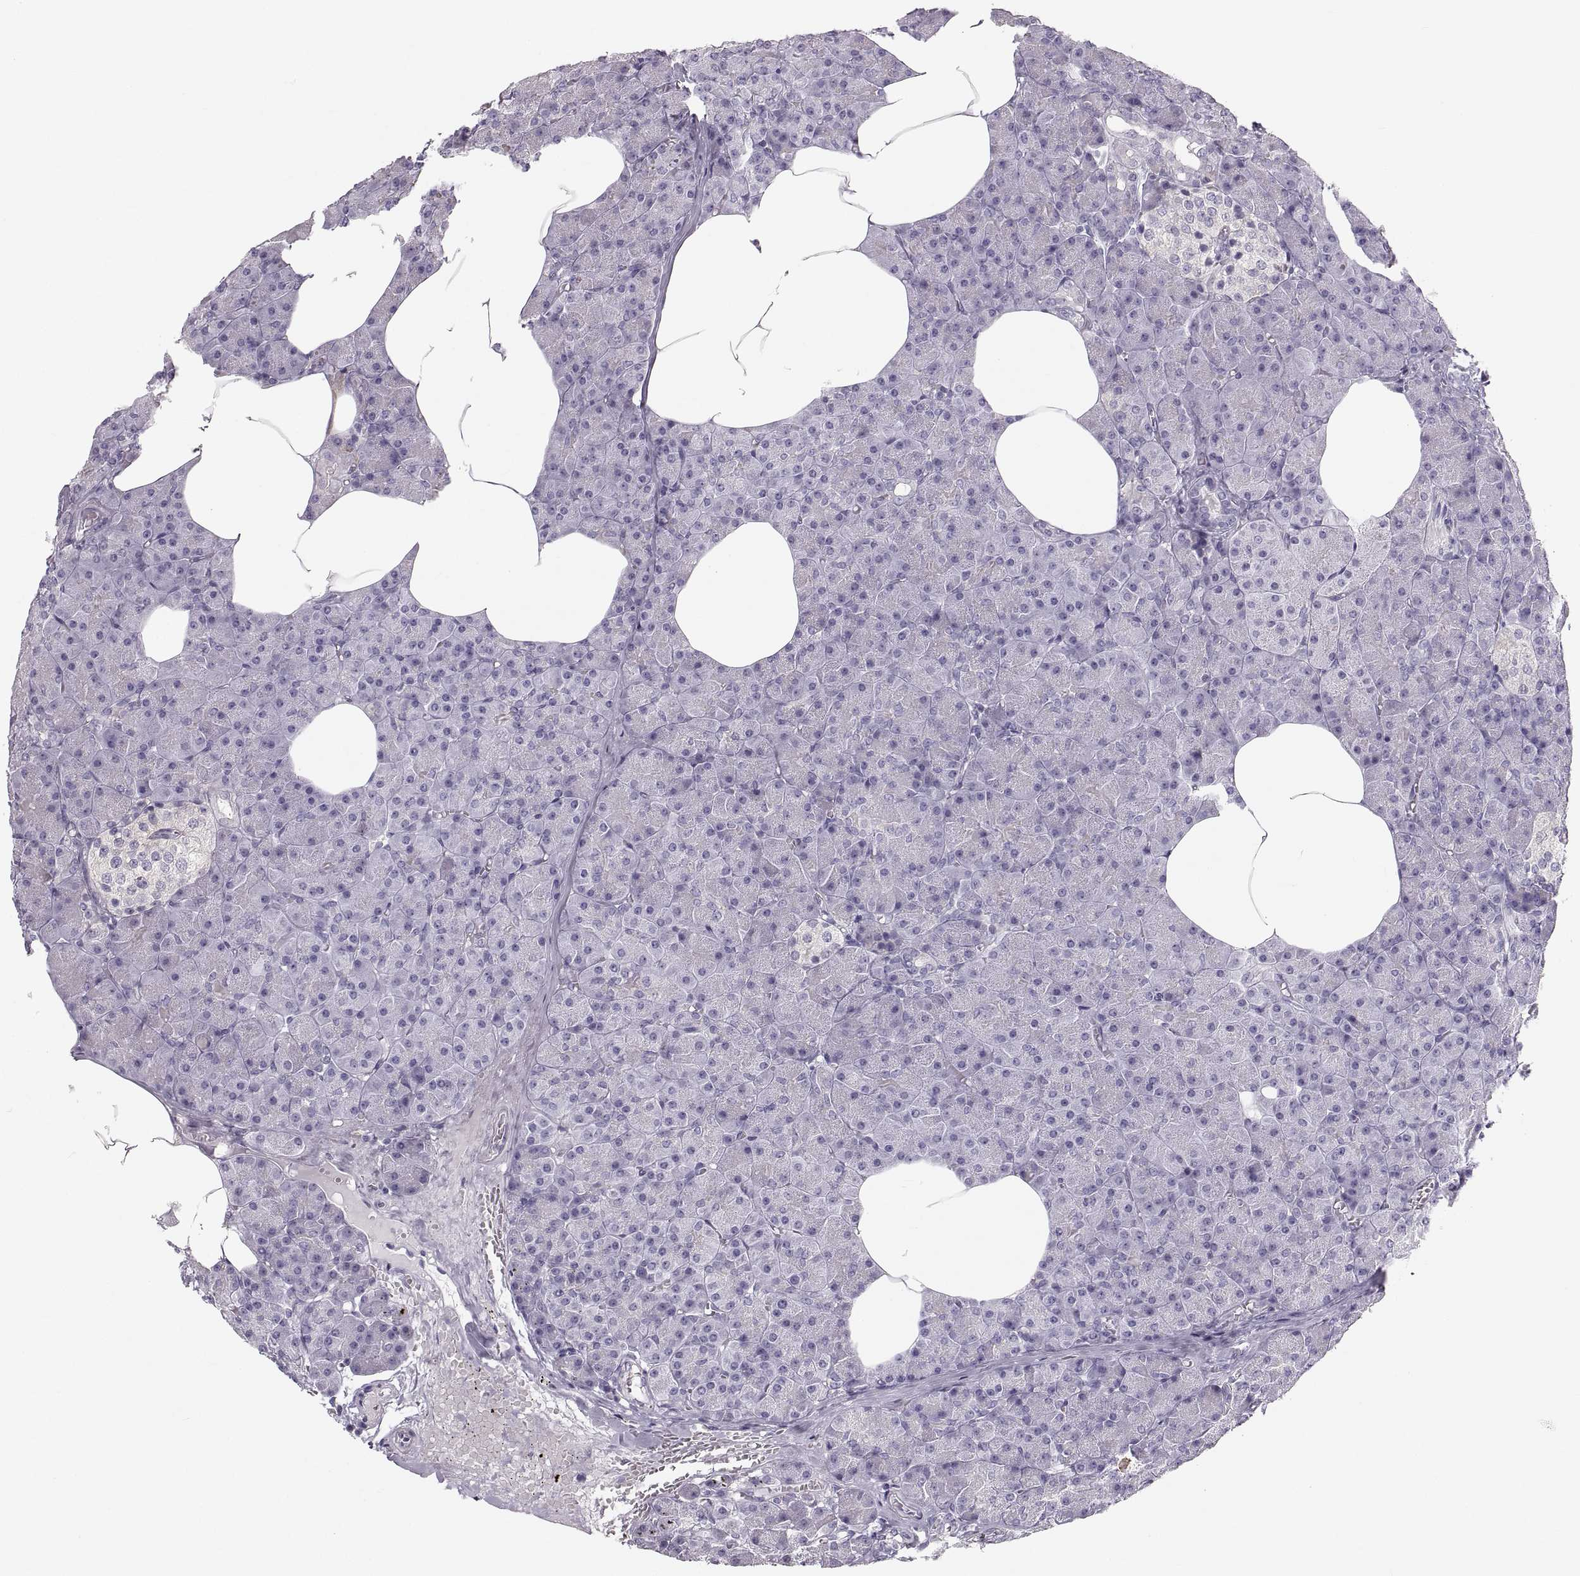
{"staining": {"intensity": "negative", "quantity": "none", "location": "none"}, "tissue": "pancreas", "cell_type": "Exocrine glandular cells", "image_type": "normal", "snomed": [{"axis": "morphology", "description": "Normal tissue, NOS"}, {"axis": "topography", "description": "Pancreas"}], "caption": "The immunohistochemistry photomicrograph has no significant expression in exocrine glandular cells of pancreas. (Immunohistochemistry (ihc), brightfield microscopy, high magnification).", "gene": "RUNDC3A", "patient": {"sex": "female", "age": 45}}